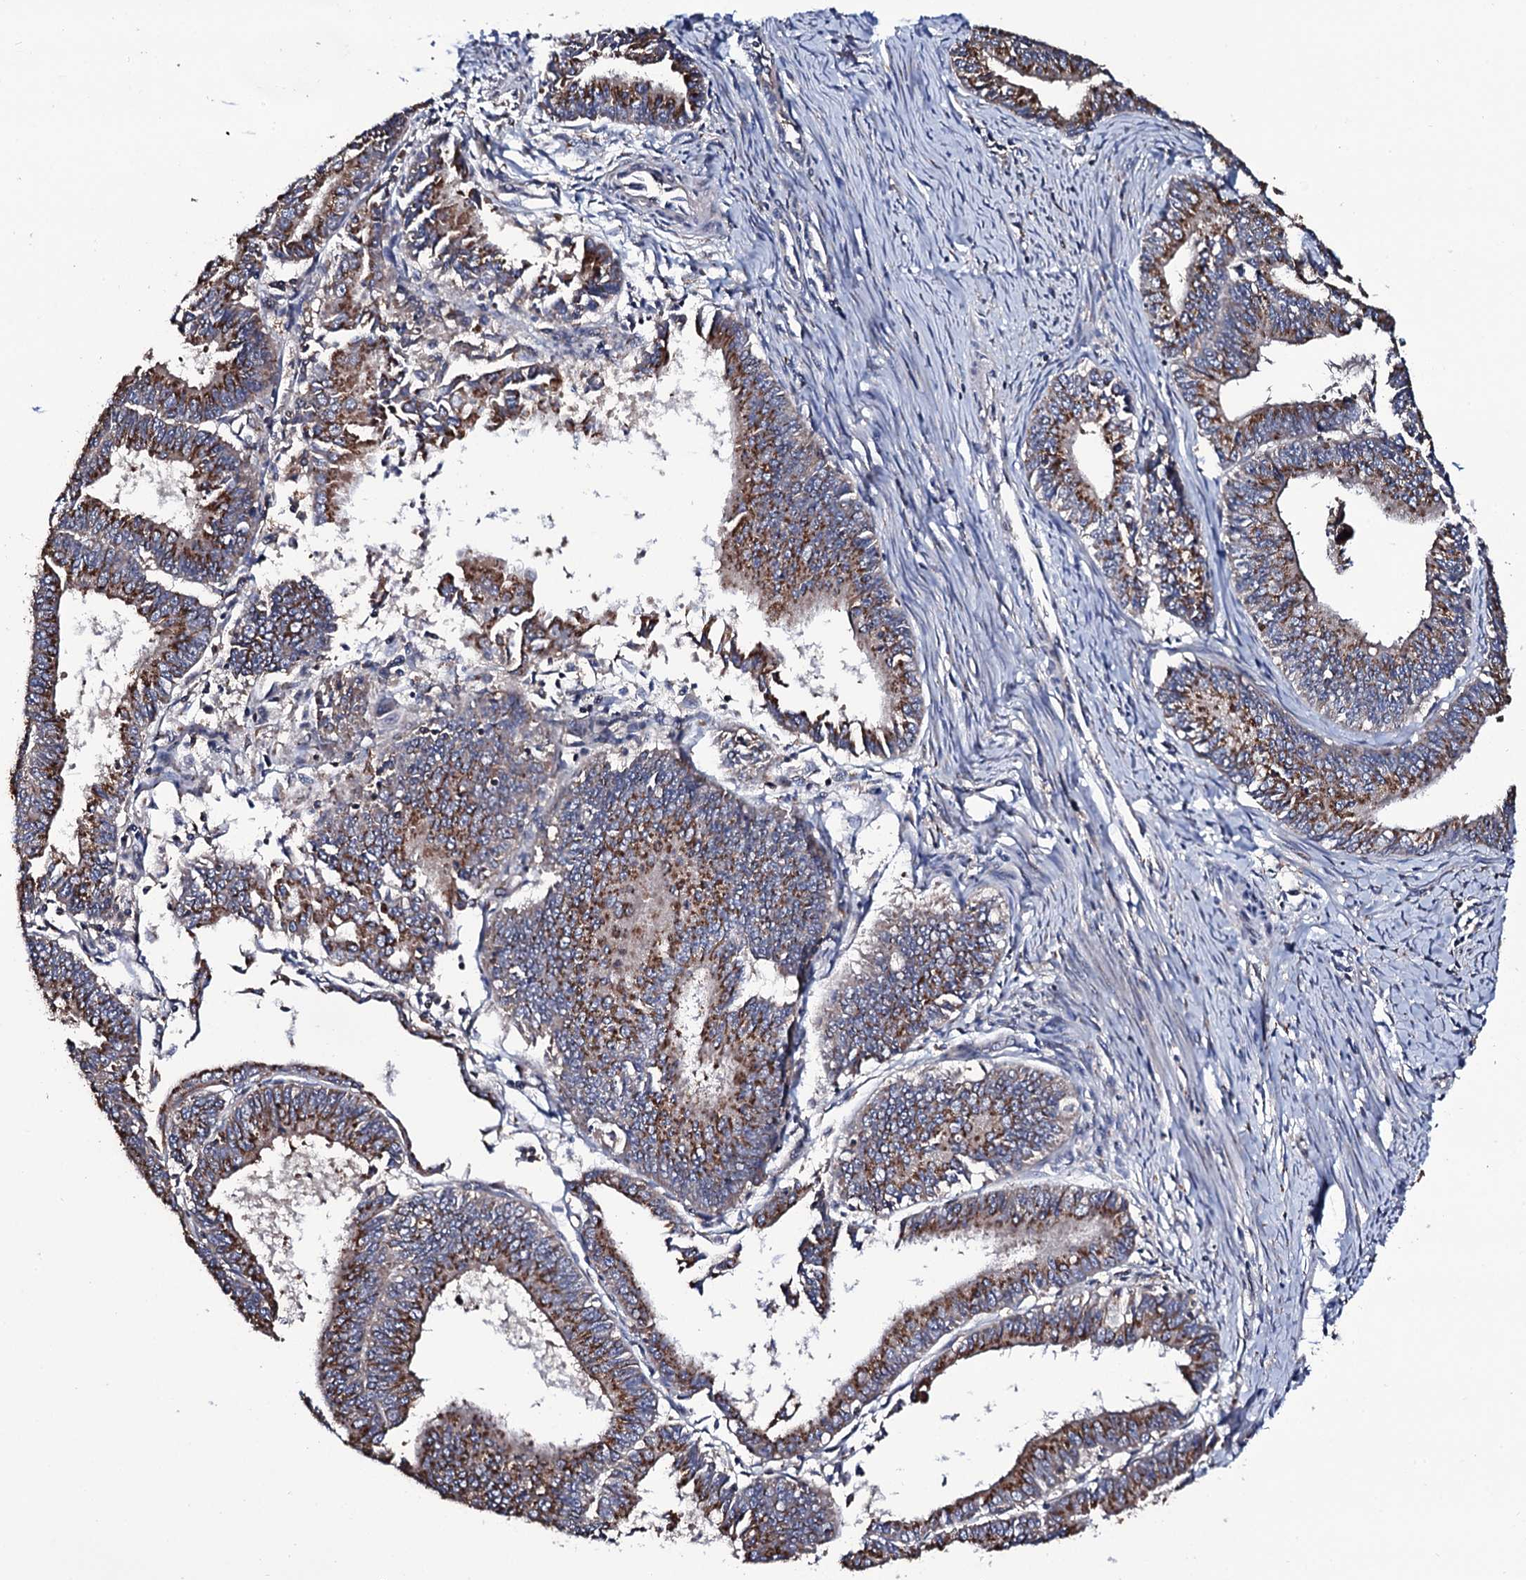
{"staining": {"intensity": "moderate", "quantity": "25%-75%", "location": "cytoplasmic/membranous"}, "tissue": "endometrial cancer", "cell_type": "Tumor cells", "image_type": "cancer", "snomed": [{"axis": "morphology", "description": "Adenocarcinoma, NOS"}, {"axis": "topography", "description": "Endometrium"}], "caption": "This is a histology image of immunohistochemistry (IHC) staining of endometrial adenocarcinoma, which shows moderate staining in the cytoplasmic/membranous of tumor cells.", "gene": "PLET1", "patient": {"sex": "female", "age": 73}}